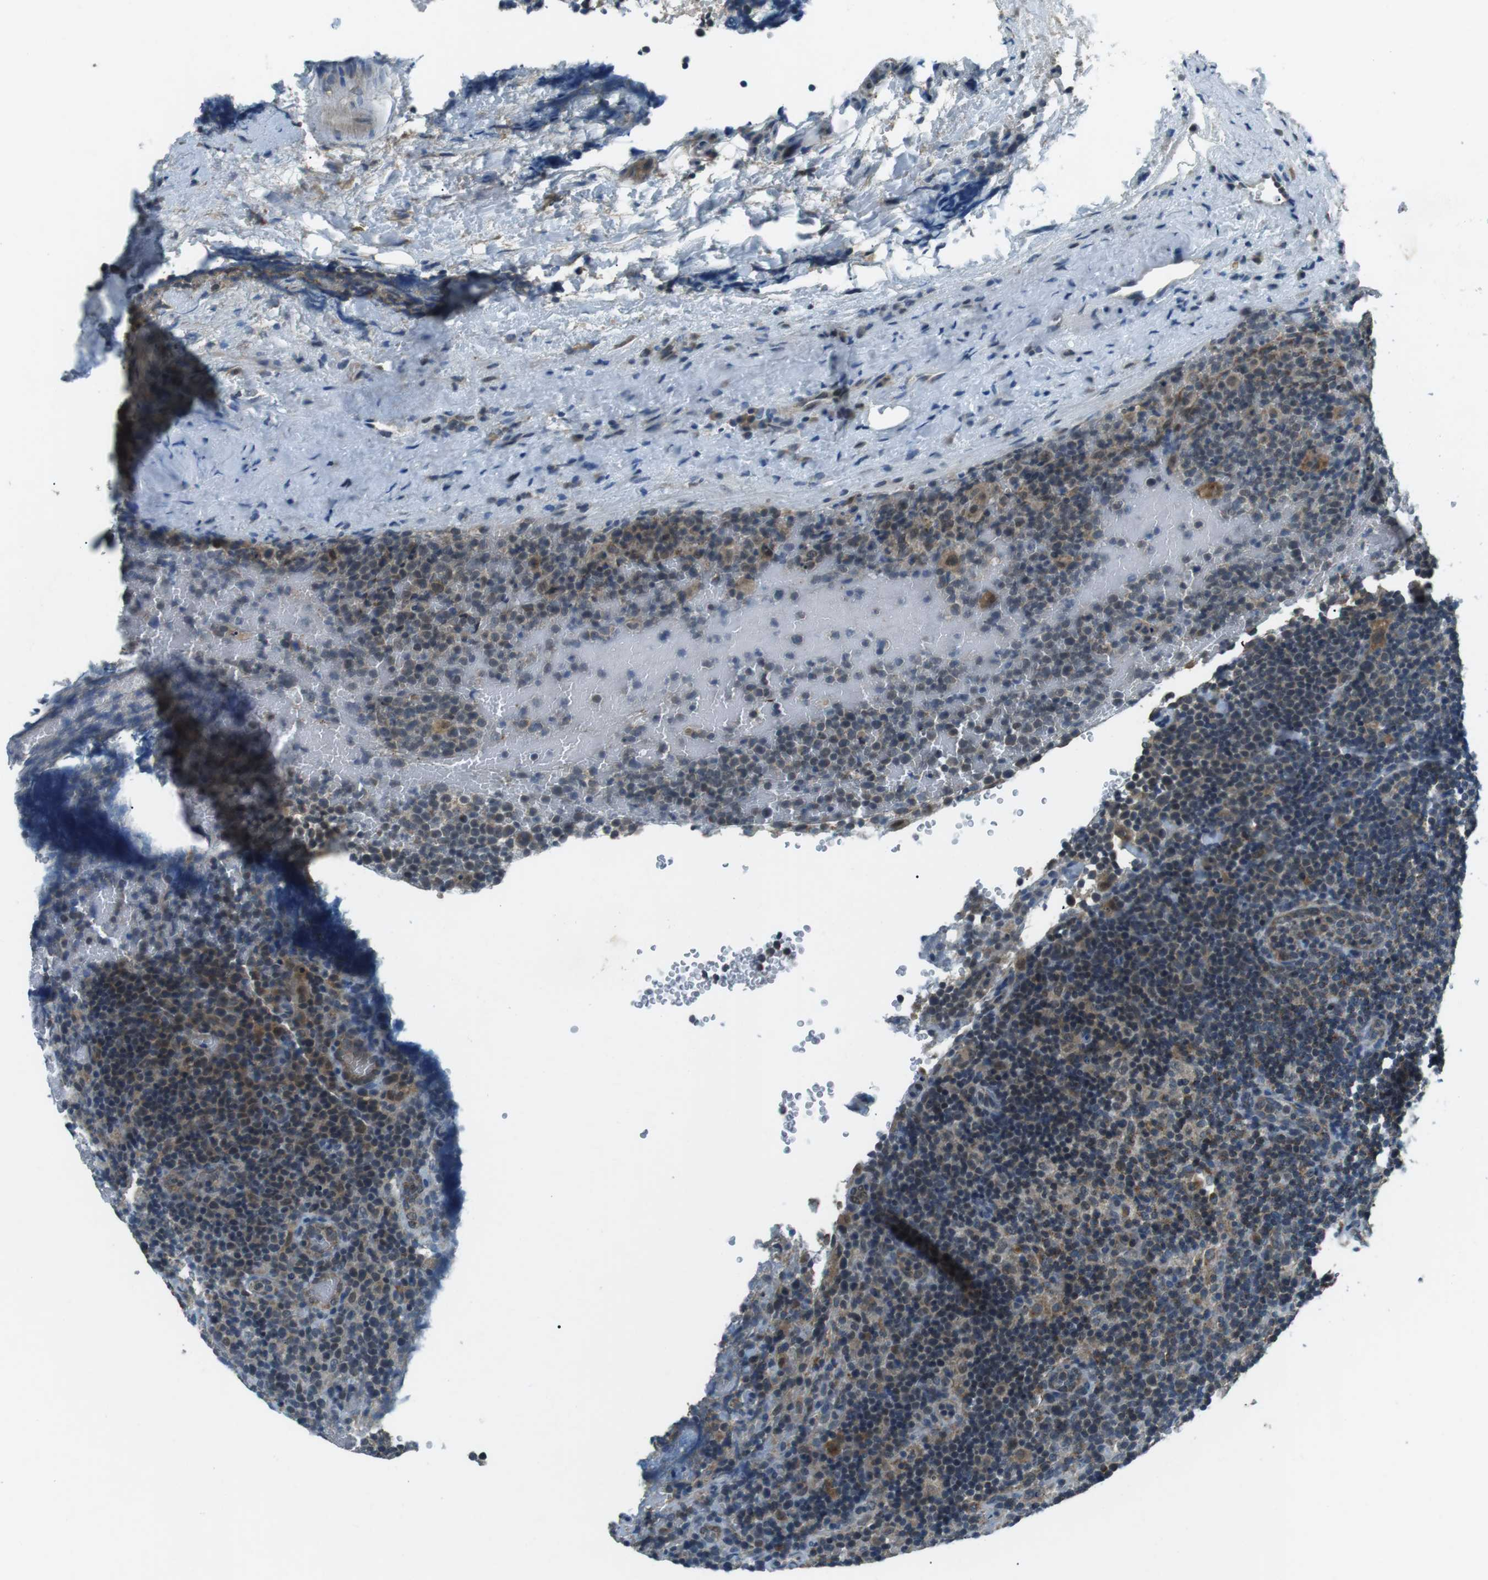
{"staining": {"intensity": "weak", "quantity": "25%-75%", "location": "cytoplasmic/membranous"}, "tissue": "lymphoma", "cell_type": "Tumor cells", "image_type": "cancer", "snomed": [{"axis": "morphology", "description": "Malignant lymphoma, non-Hodgkin's type, High grade"}, {"axis": "topography", "description": "Lymph node"}], "caption": "Protein staining demonstrates weak cytoplasmic/membranous staining in about 25%-75% of tumor cells in lymphoma.", "gene": "FAM3B", "patient": {"sex": "male", "age": 61}}